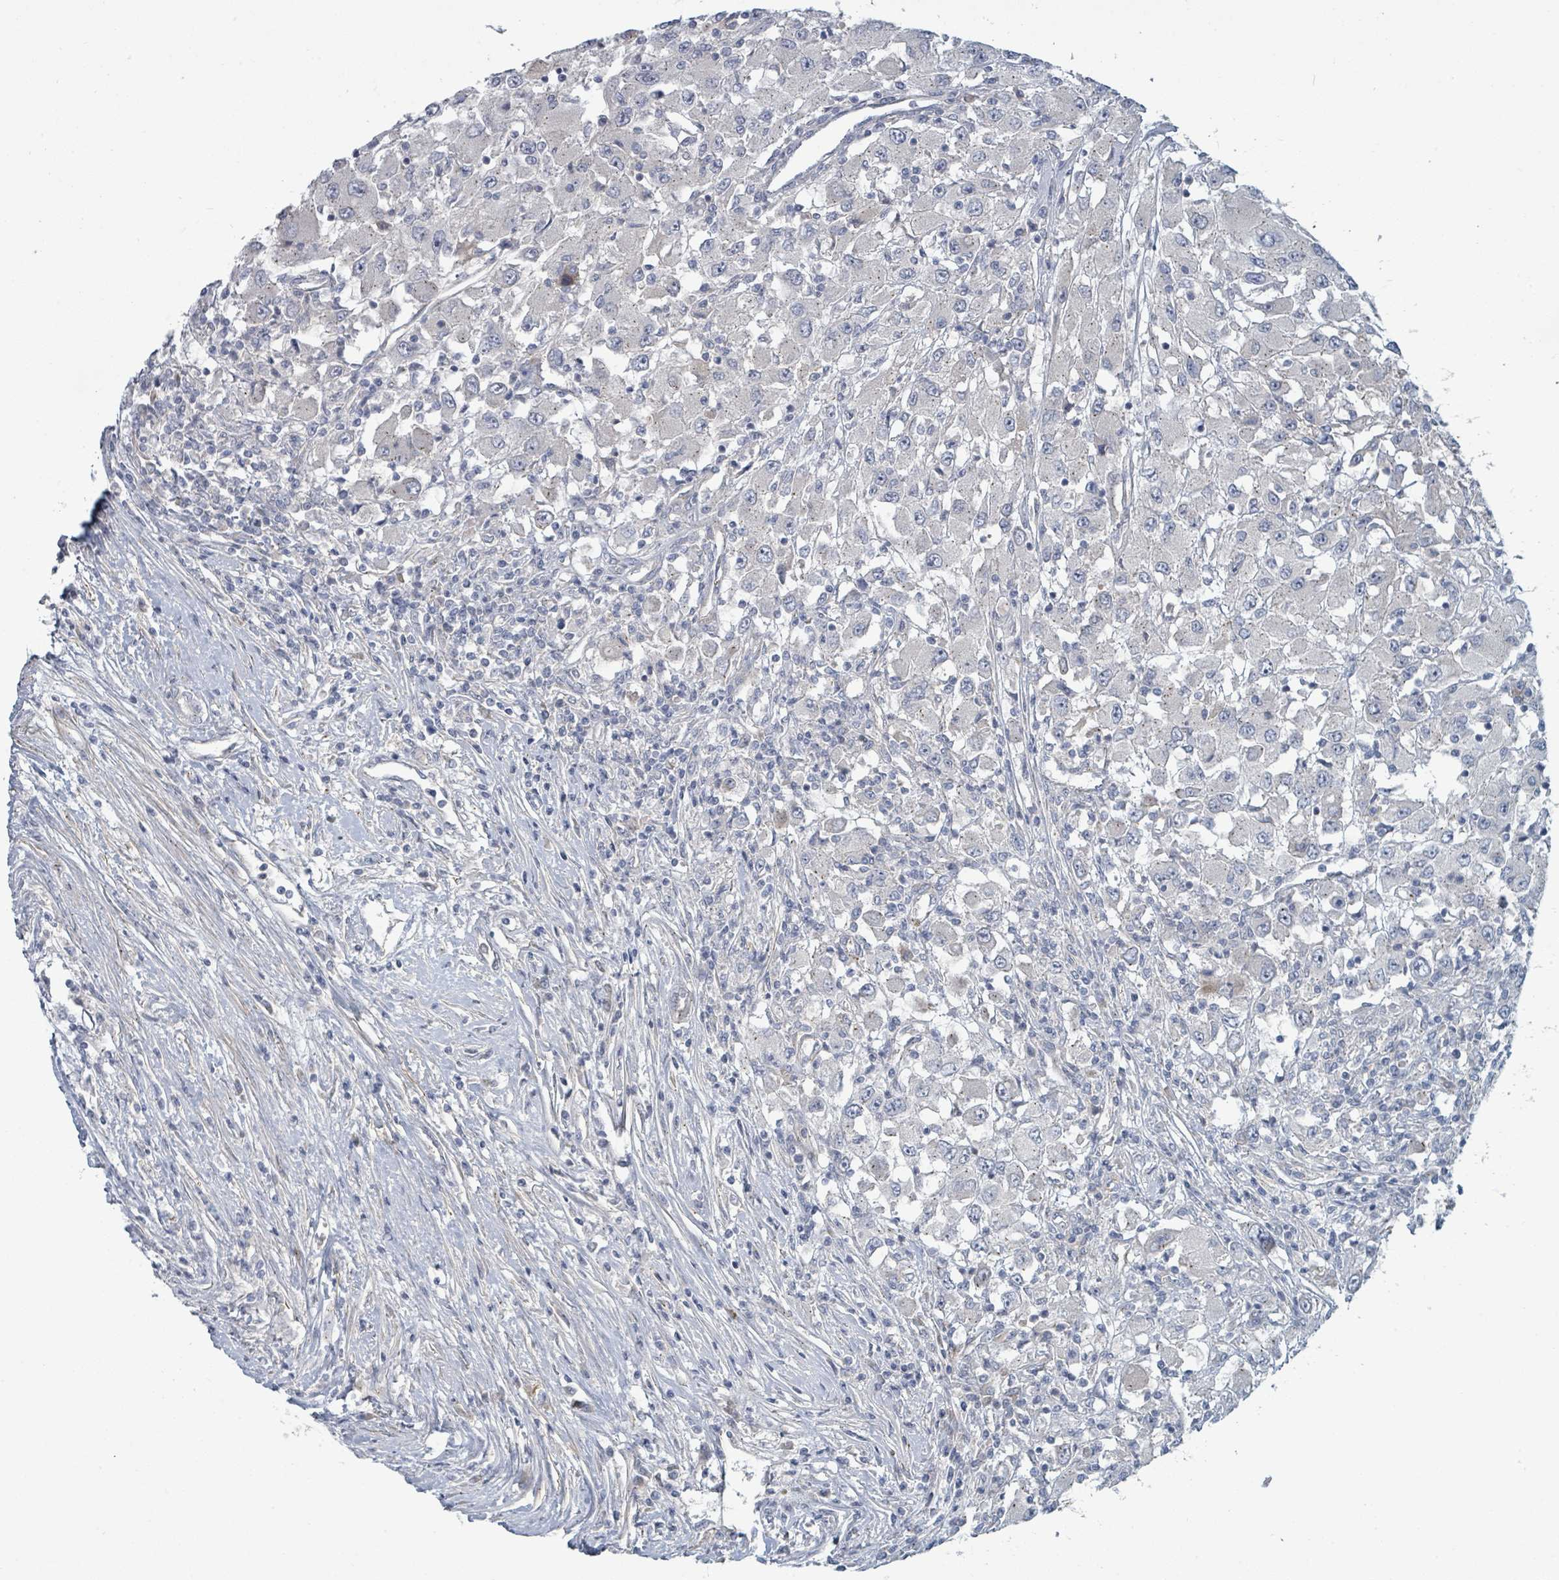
{"staining": {"intensity": "negative", "quantity": "none", "location": "none"}, "tissue": "renal cancer", "cell_type": "Tumor cells", "image_type": "cancer", "snomed": [{"axis": "morphology", "description": "Adenocarcinoma, NOS"}, {"axis": "topography", "description": "Kidney"}], "caption": "Immunohistochemistry image of human adenocarcinoma (renal) stained for a protein (brown), which shows no staining in tumor cells.", "gene": "COL5A3", "patient": {"sex": "female", "age": 67}}